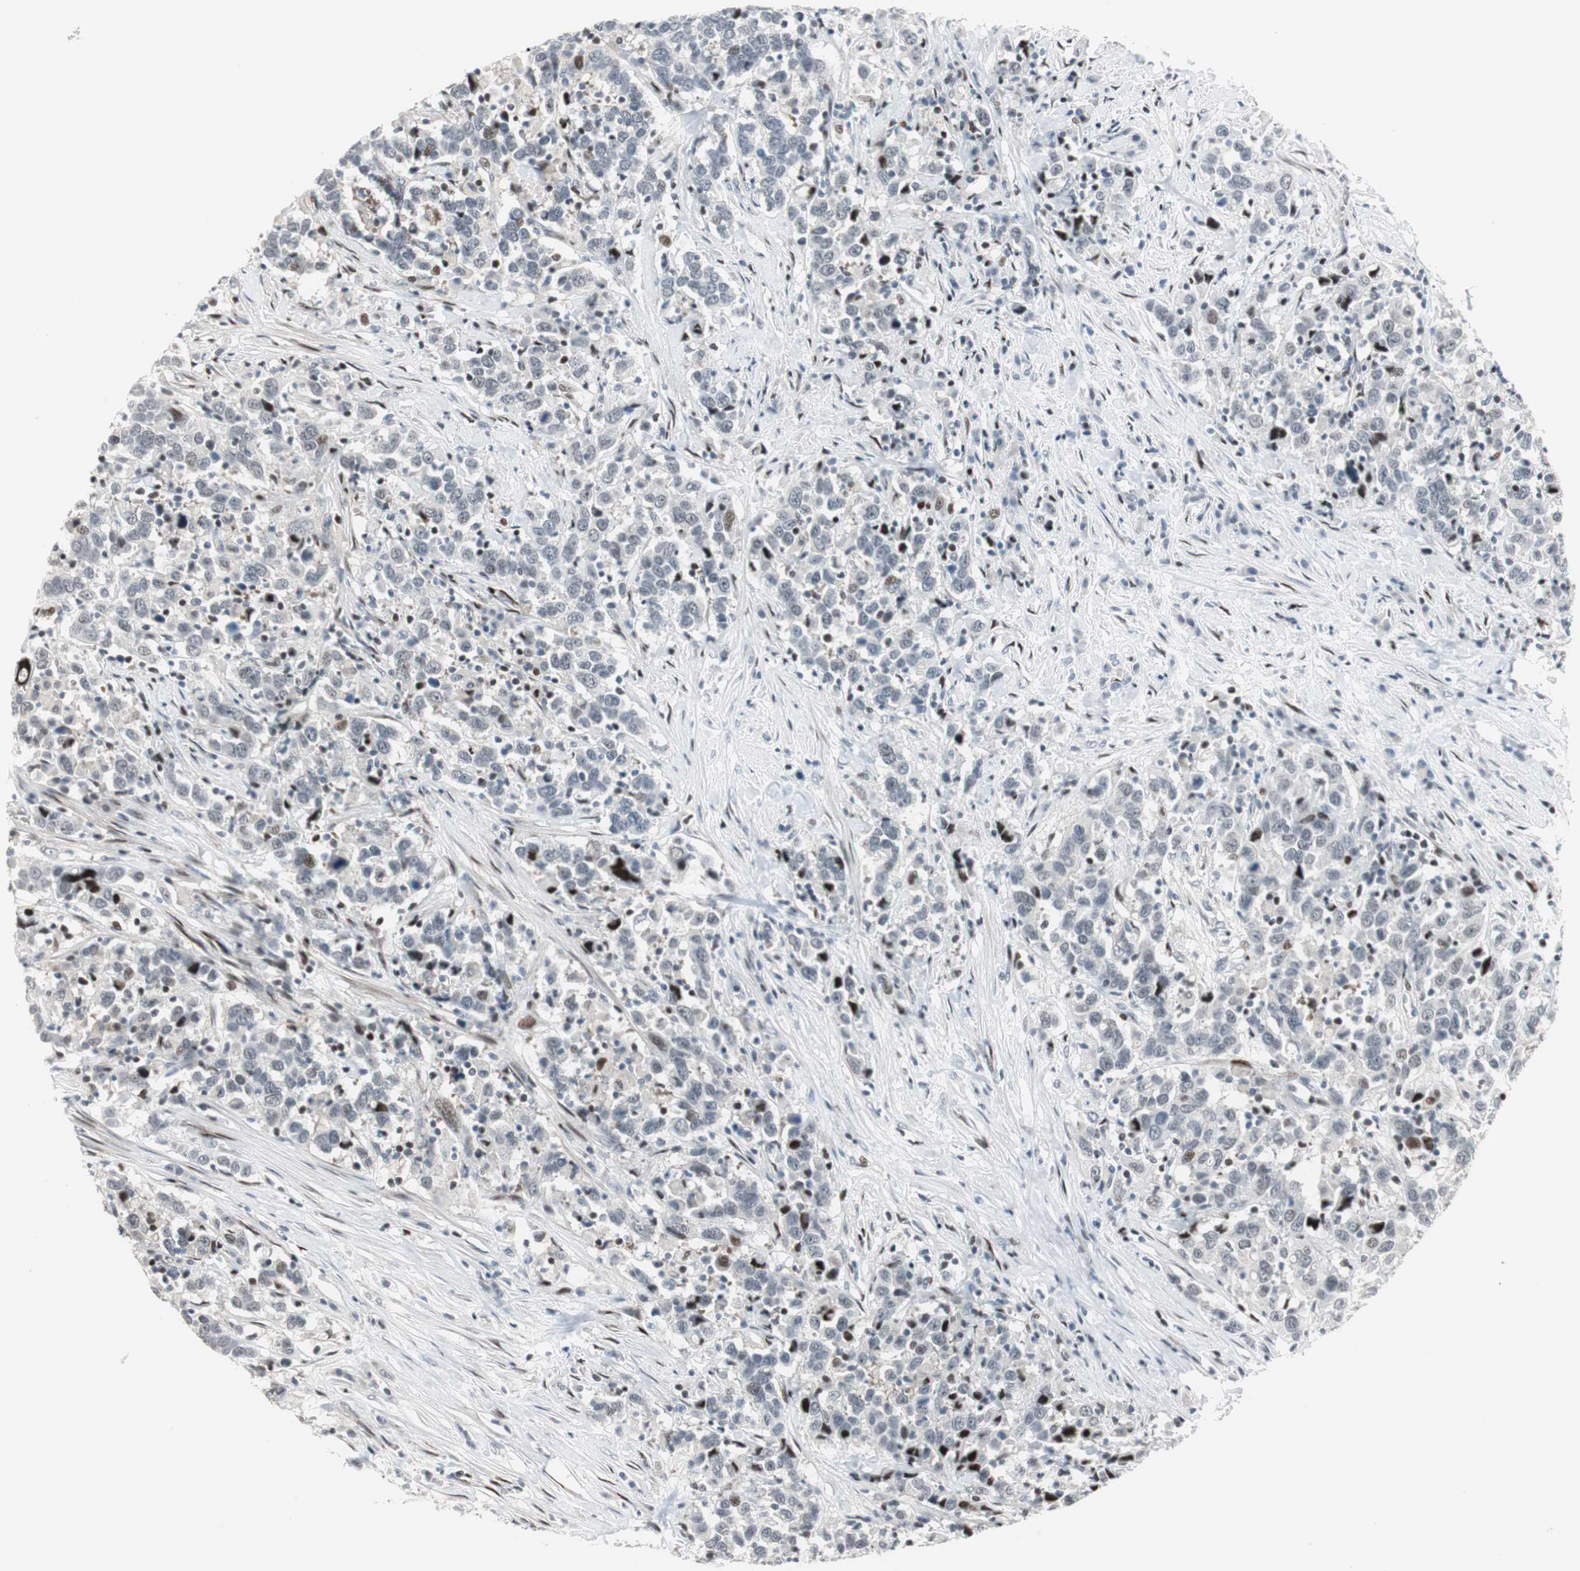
{"staining": {"intensity": "weak", "quantity": "<25%", "location": "nuclear"}, "tissue": "urothelial cancer", "cell_type": "Tumor cells", "image_type": "cancer", "snomed": [{"axis": "morphology", "description": "Urothelial carcinoma, High grade"}, {"axis": "topography", "description": "Urinary bladder"}], "caption": "Immunohistochemical staining of urothelial carcinoma (high-grade) demonstrates no significant expression in tumor cells.", "gene": "RAD1", "patient": {"sex": "male", "age": 61}}